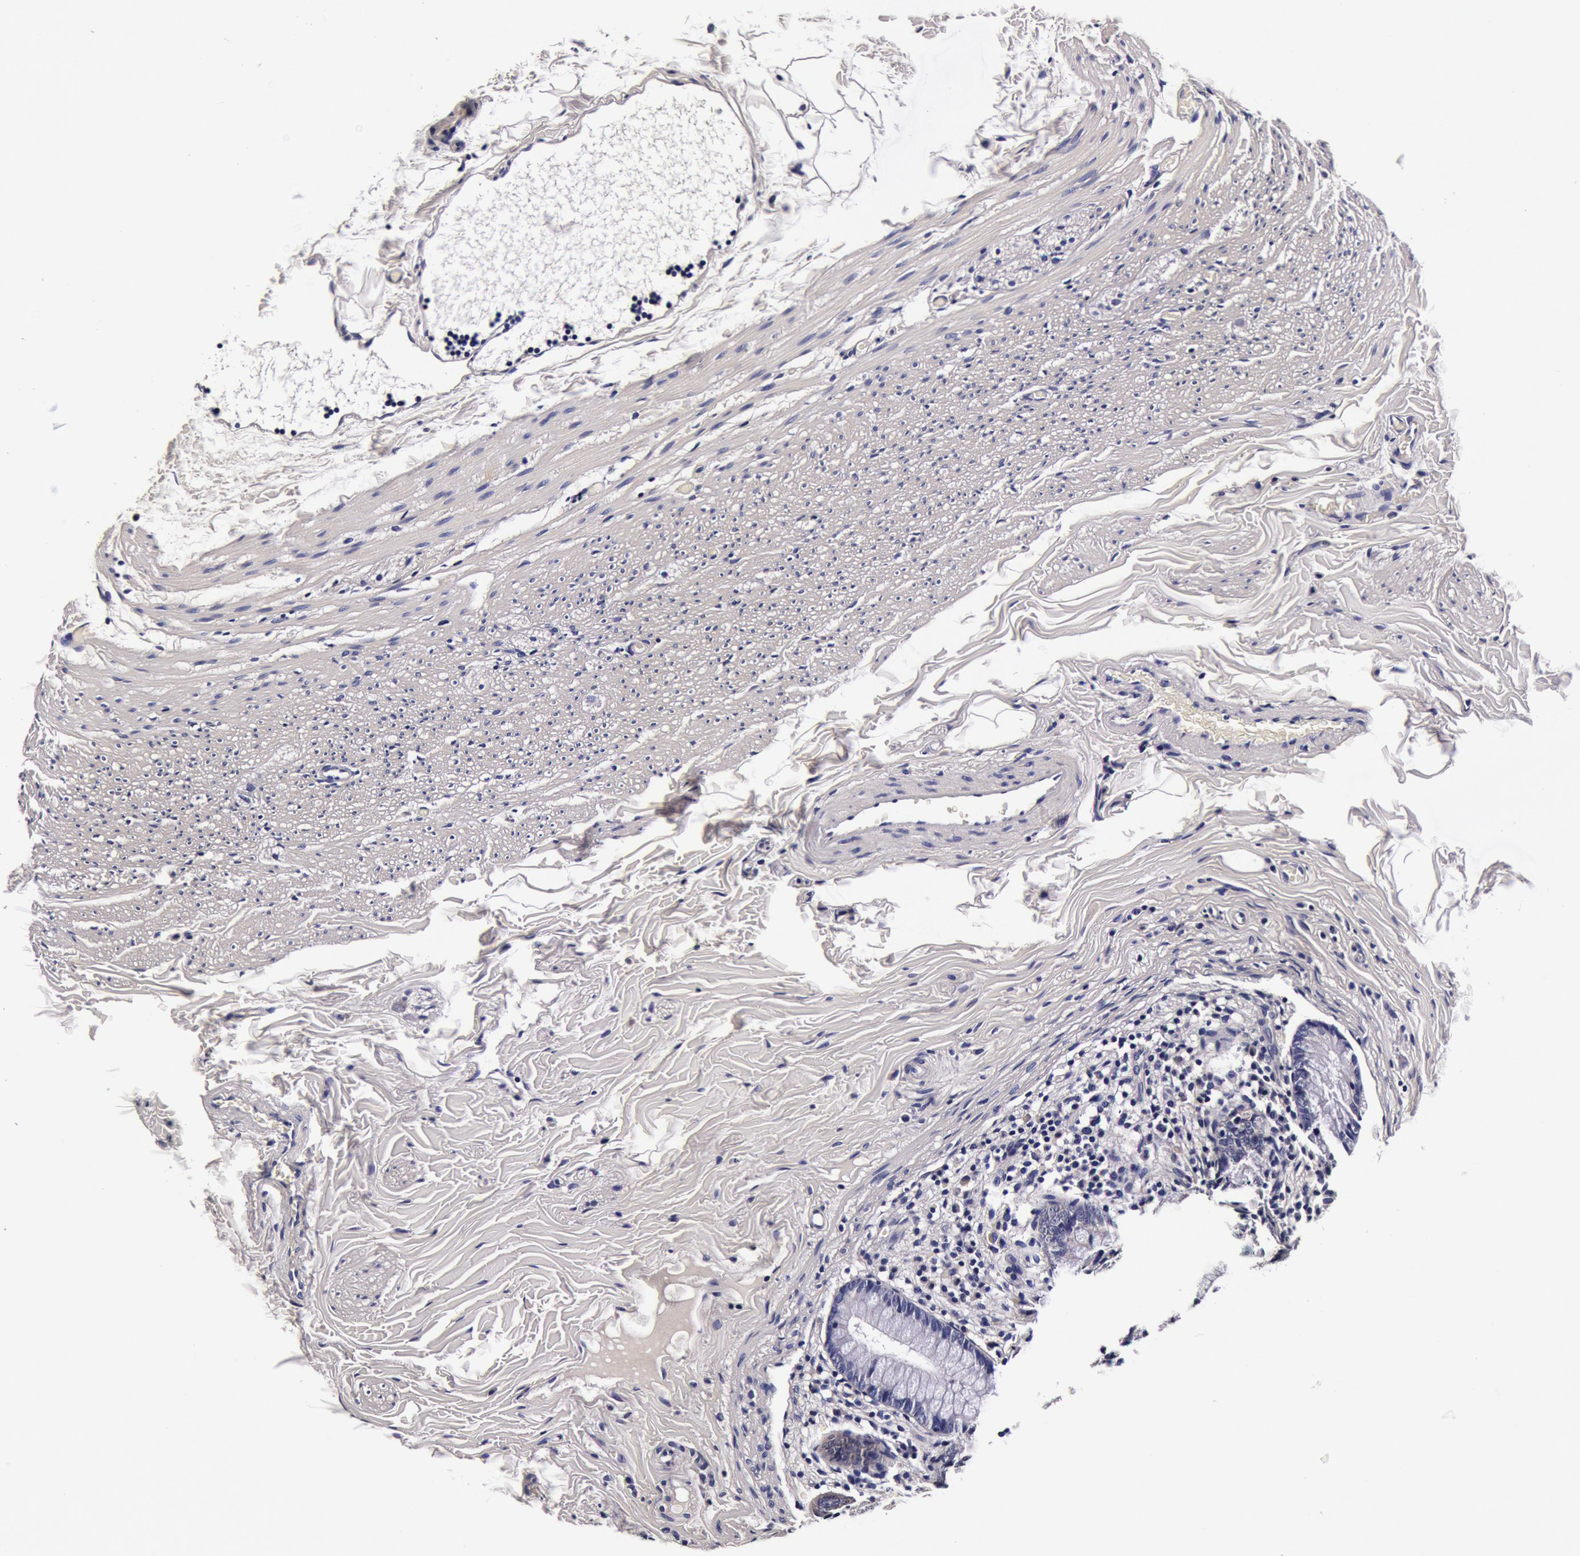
{"staining": {"intensity": "negative", "quantity": "none", "location": "none"}, "tissue": "appendix", "cell_type": "Glandular cells", "image_type": "normal", "snomed": [{"axis": "morphology", "description": "Normal tissue, NOS"}, {"axis": "topography", "description": "Appendix"}], "caption": "DAB (3,3'-diaminobenzidine) immunohistochemical staining of benign appendix exhibits no significant staining in glandular cells.", "gene": "CCDC22", "patient": {"sex": "male", "age": 7}}